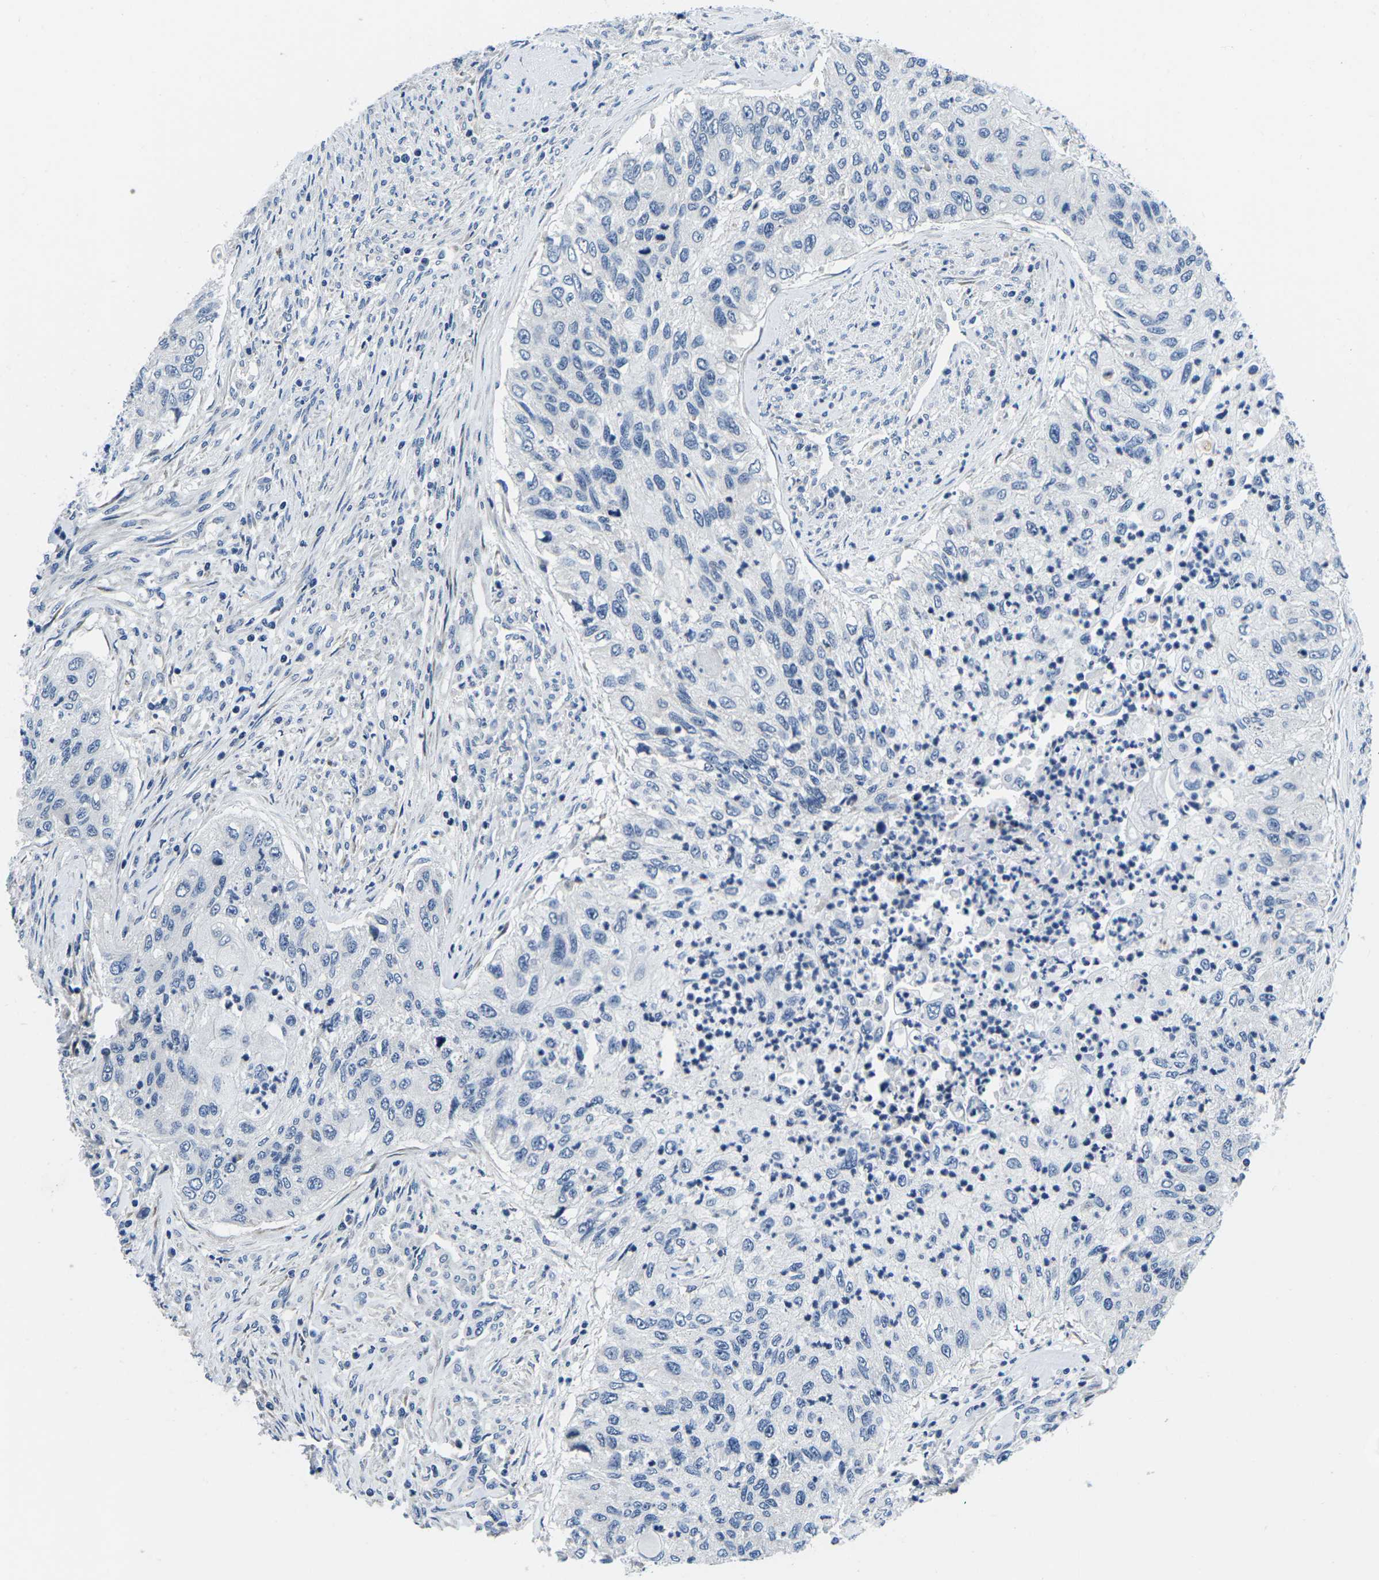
{"staining": {"intensity": "negative", "quantity": "none", "location": "none"}, "tissue": "urothelial cancer", "cell_type": "Tumor cells", "image_type": "cancer", "snomed": [{"axis": "morphology", "description": "Urothelial carcinoma, High grade"}, {"axis": "topography", "description": "Urinary bladder"}], "caption": "Urothelial cancer was stained to show a protein in brown. There is no significant positivity in tumor cells.", "gene": "CDC73", "patient": {"sex": "female", "age": 60}}